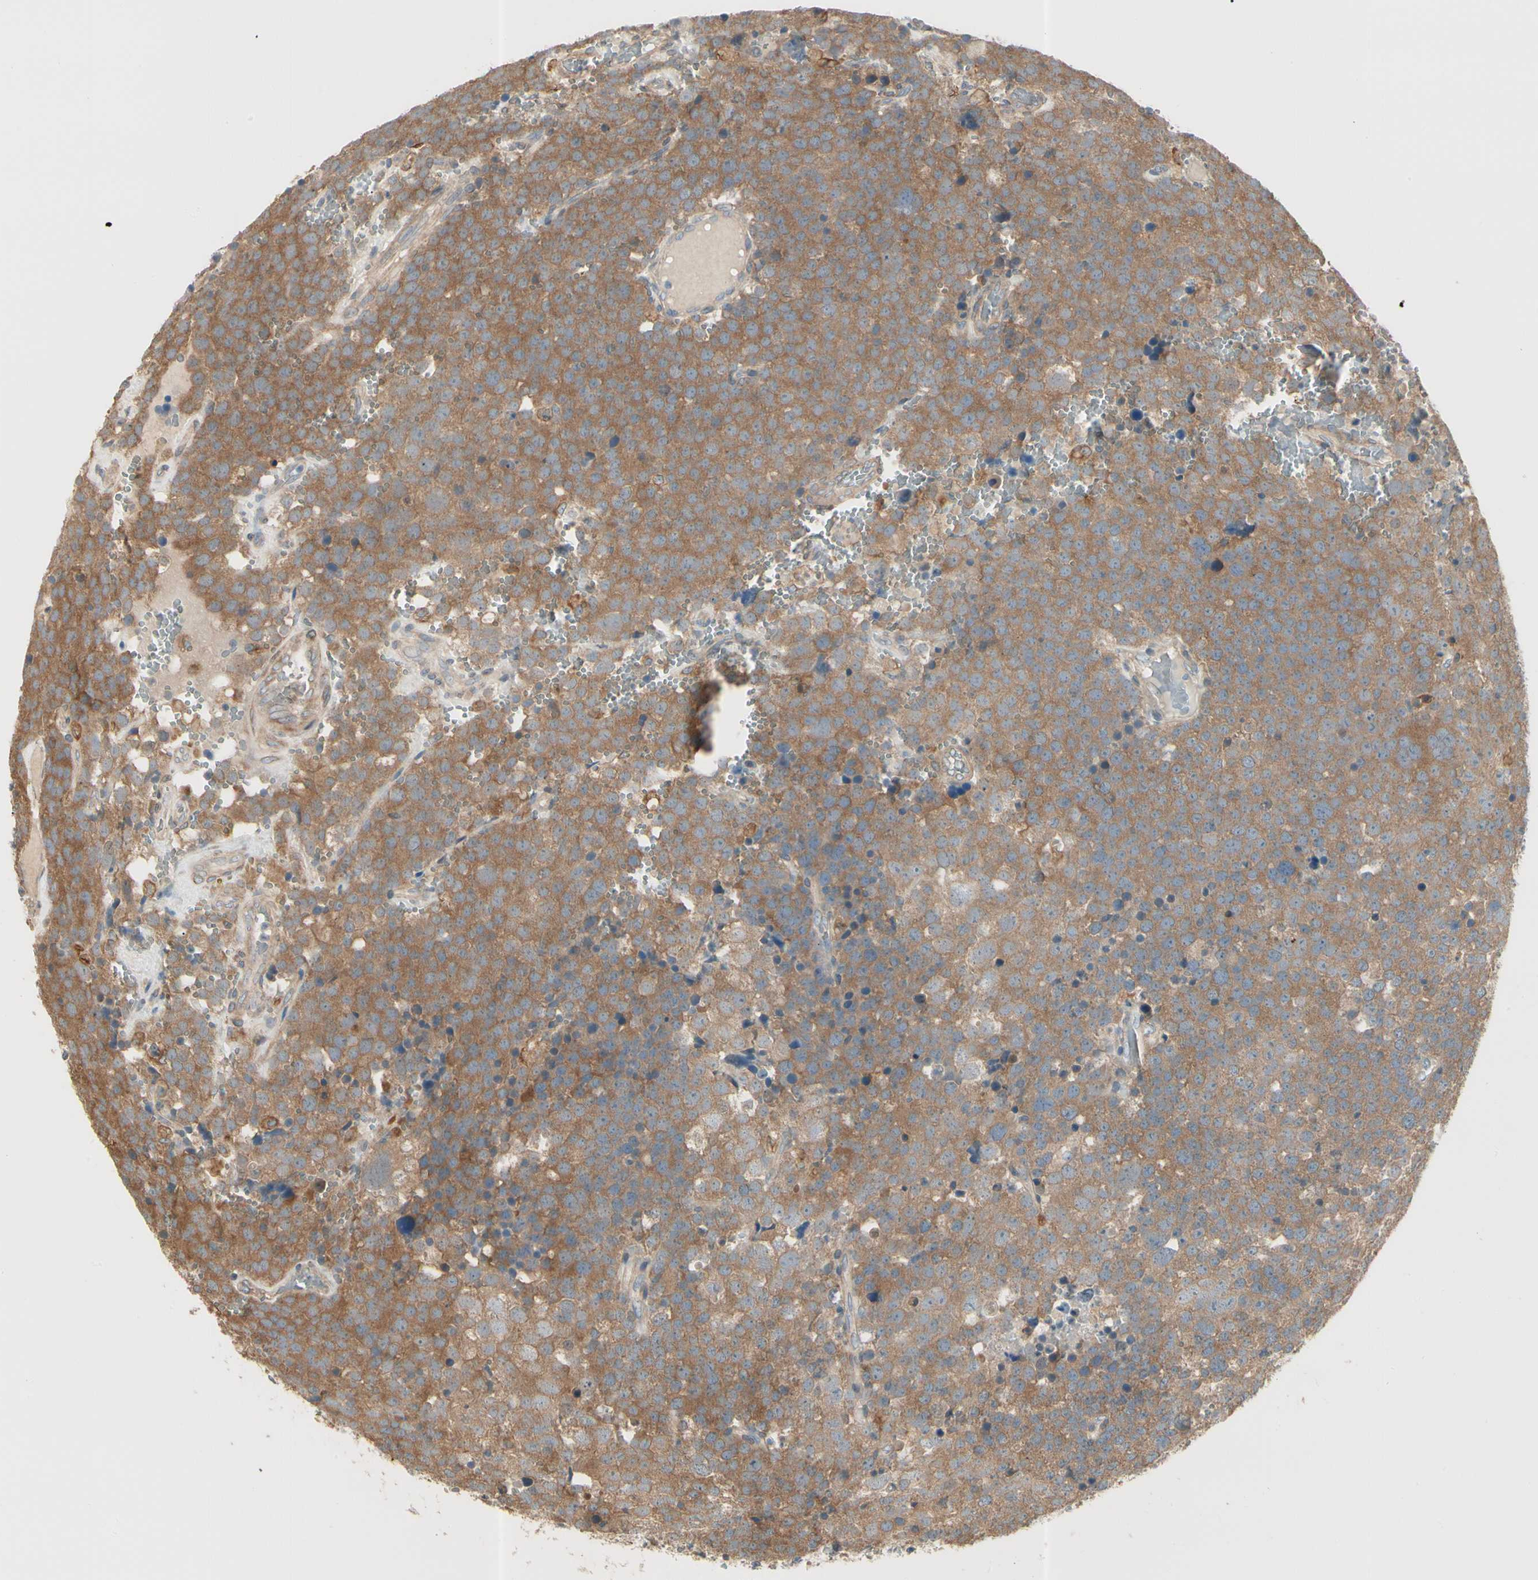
{"staining": {"intensity": "strong", "quantity": ">75%", "location": "cytoplasmic/membranous"}, "tissue": "testis cancer", "cell_type": "Tumor cells", "image_type": "cancer", "snomed": [{"axis": "morphology", "description": "Seminoma, NOS"}, {"axis": "topography", "description": "Testis"}], "caption": "Human testis seminoma stained for a protein (brown) displays strong cytoplasmic/membranous positive staining in approximately >75% of tumor cells.", "gene": "IRAG1", "patient": {"sex": "male", "age": 71}}